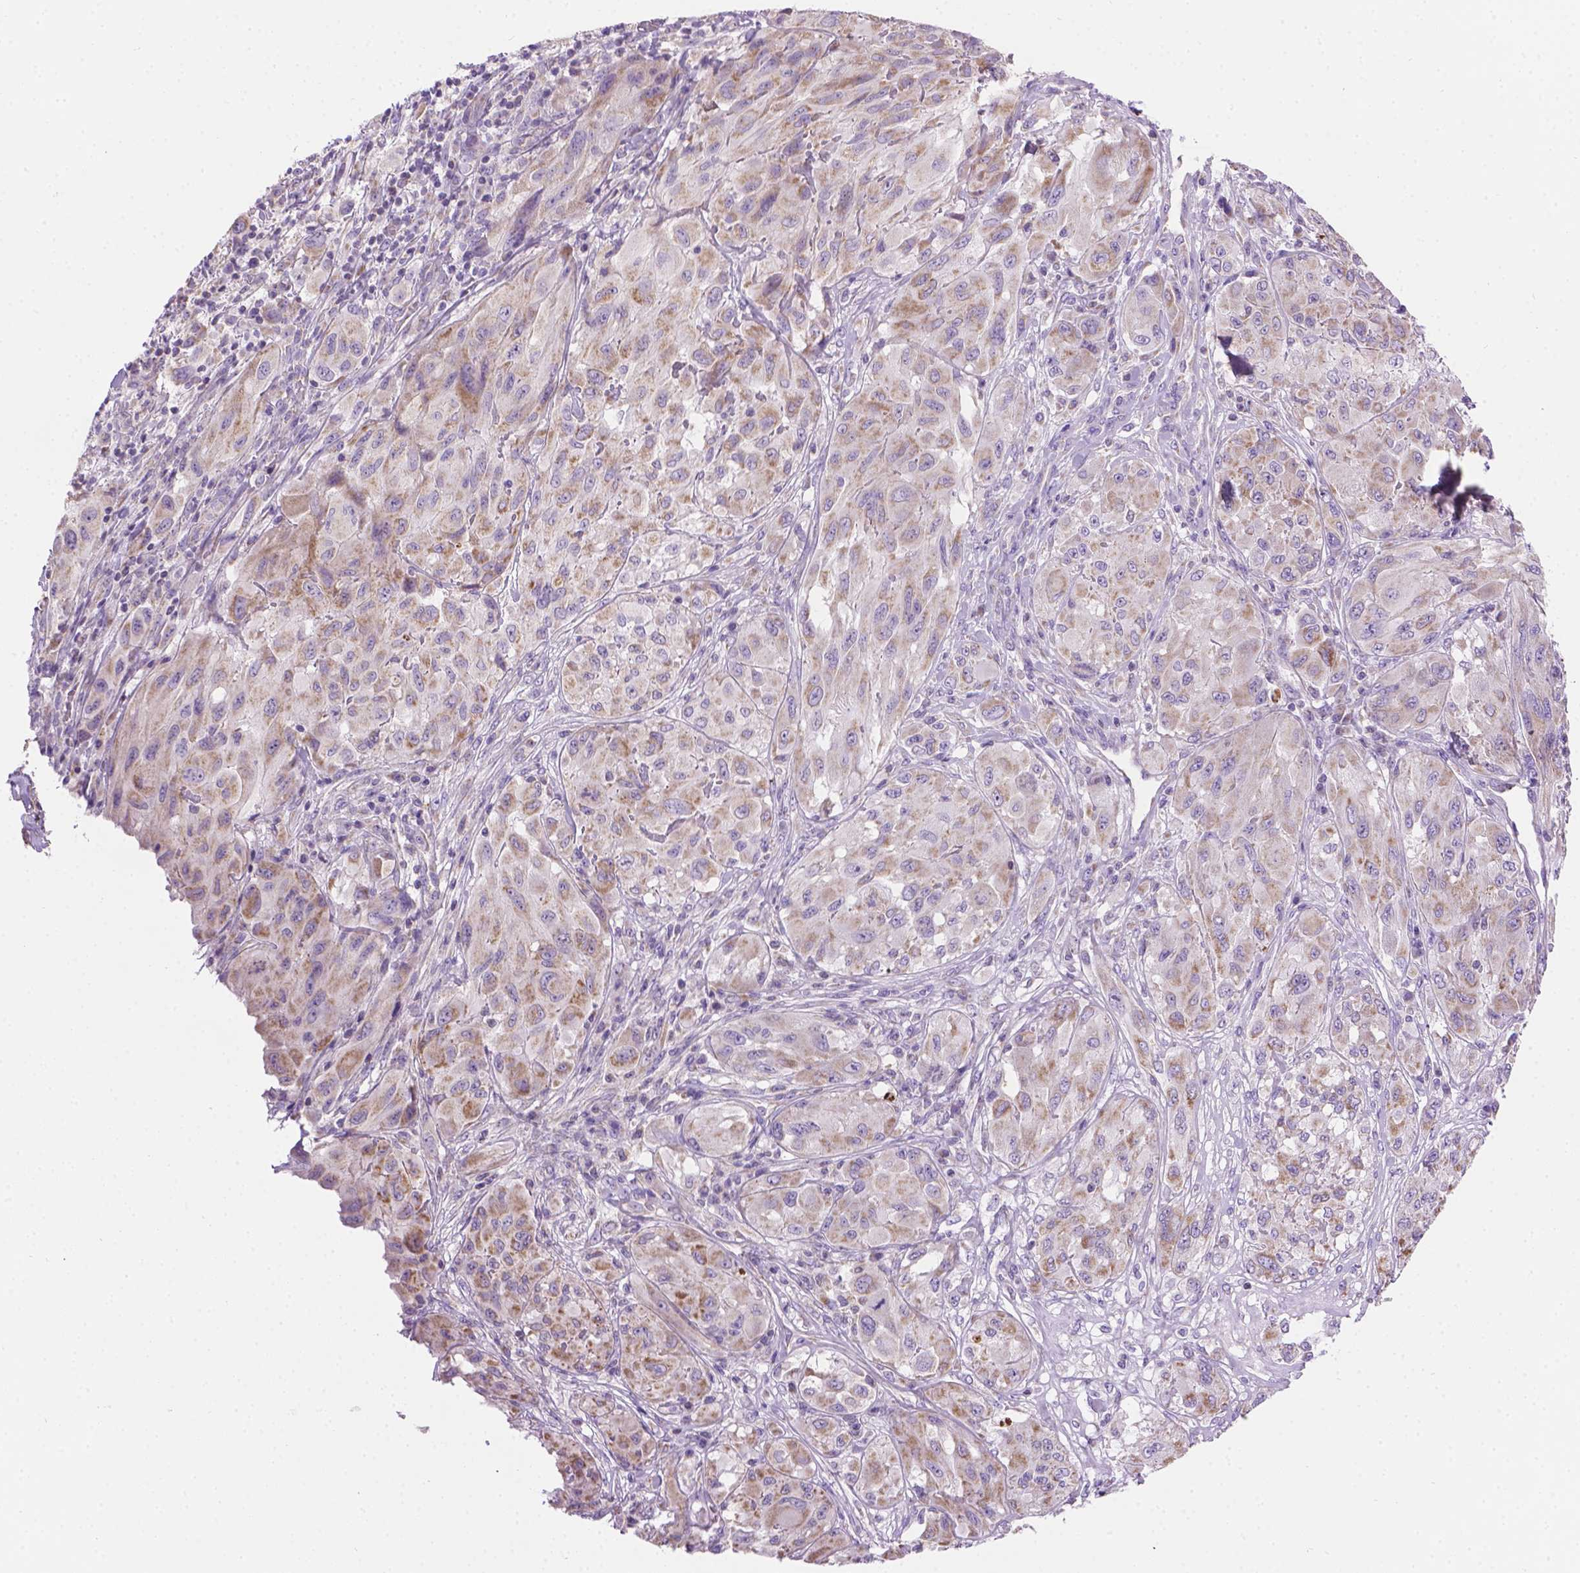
{"staining": {"intensity": "weak", "quantity": "25%-75%", "location": "cytoplasmic/membranous"}, "tissue": "melanoma", "cell_type": "Tumor cells", "image_type": "cancer", "snomed": [{"axis": "morphology", "description": "Malignant melanoma, NOS"}, {"axis": "topography", "description": "Skin"}], "caption": "Tumor cells reveal low levels of weak cytoplasmic/membranous positivity in approximately 25%-75% of cells in malignant melanoma.", "gene": "CSPG5", "patient": {"sex": "female", "age": 91}}